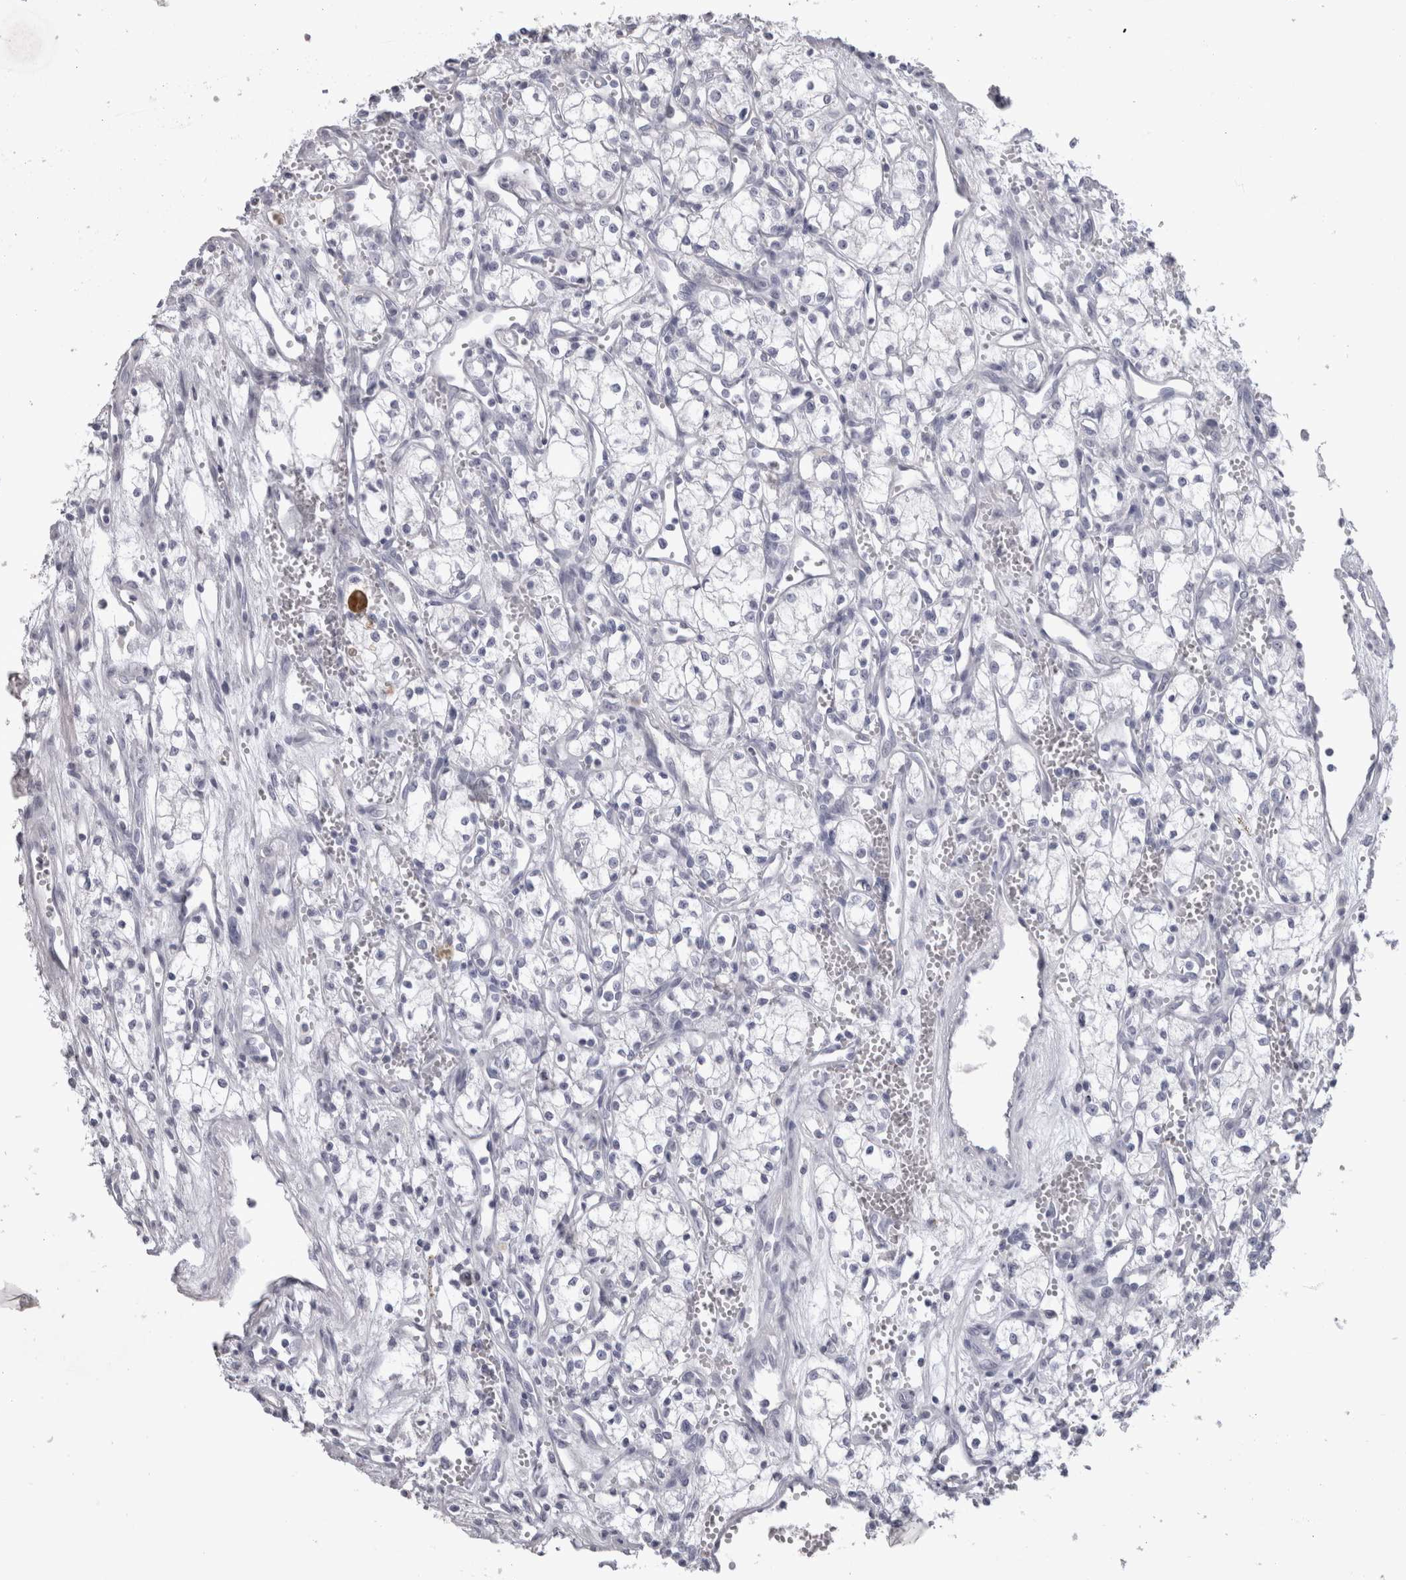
{"staining": {"intensity": "negative", "quantity": "none", "location": "none"}, "tissue": "renal cancer", "cell_type": "Tumor cells", "image_type": "cancer", "snomed": [{"axis": "morphology", "description": "Adenocarcinoma, NOS"}, {"axis": "topography", "description": "Kidney"}], "caption": "Renal adenocarcinoma was stained to show a protein in brown. There is no significant positivity in tumor cells.", "gene": "ADAM2", "patient": {"sex": "male", "age": 59}}